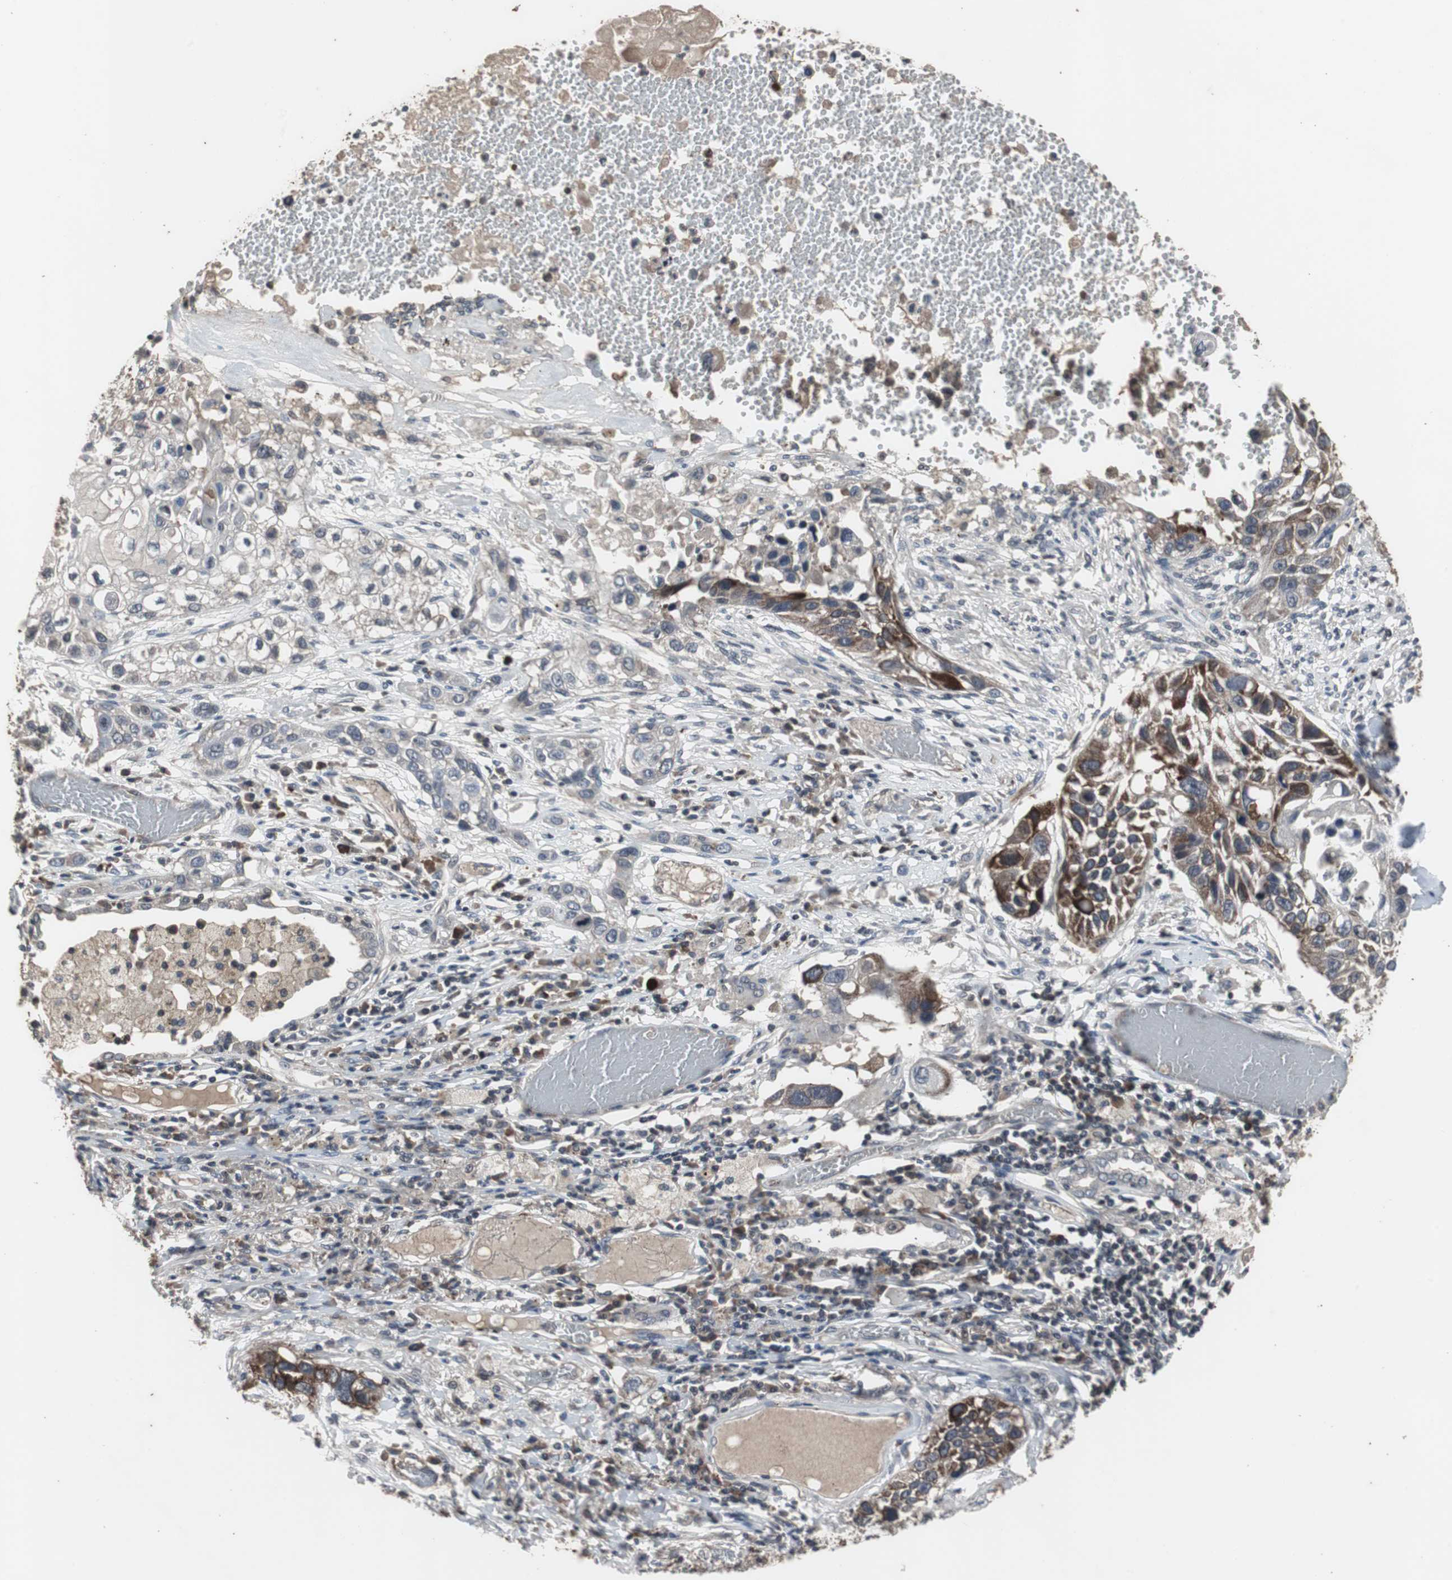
{"staining": {"intensity": "strong", "quantity": "<25%", "location": "cytoplasmic/membranous"}, "tissue": "lung cancer", "cell_type": "Tumor cells", "image_type": "cancer", "snomed": [{"axis": "morphology", "description": "Squamous cell carcinoma, NOS"}, {"axis": "topography", "description": "Lung"}], "caption": "Immunohistochemical staining of human lung squamous cell carcinoma shows medium levels of strong cytoplasmic/membranous protein expression in approximately <25% of tumor cells.", "gene": "CRADD", "patient": {"sex": "male", "age": 71}}